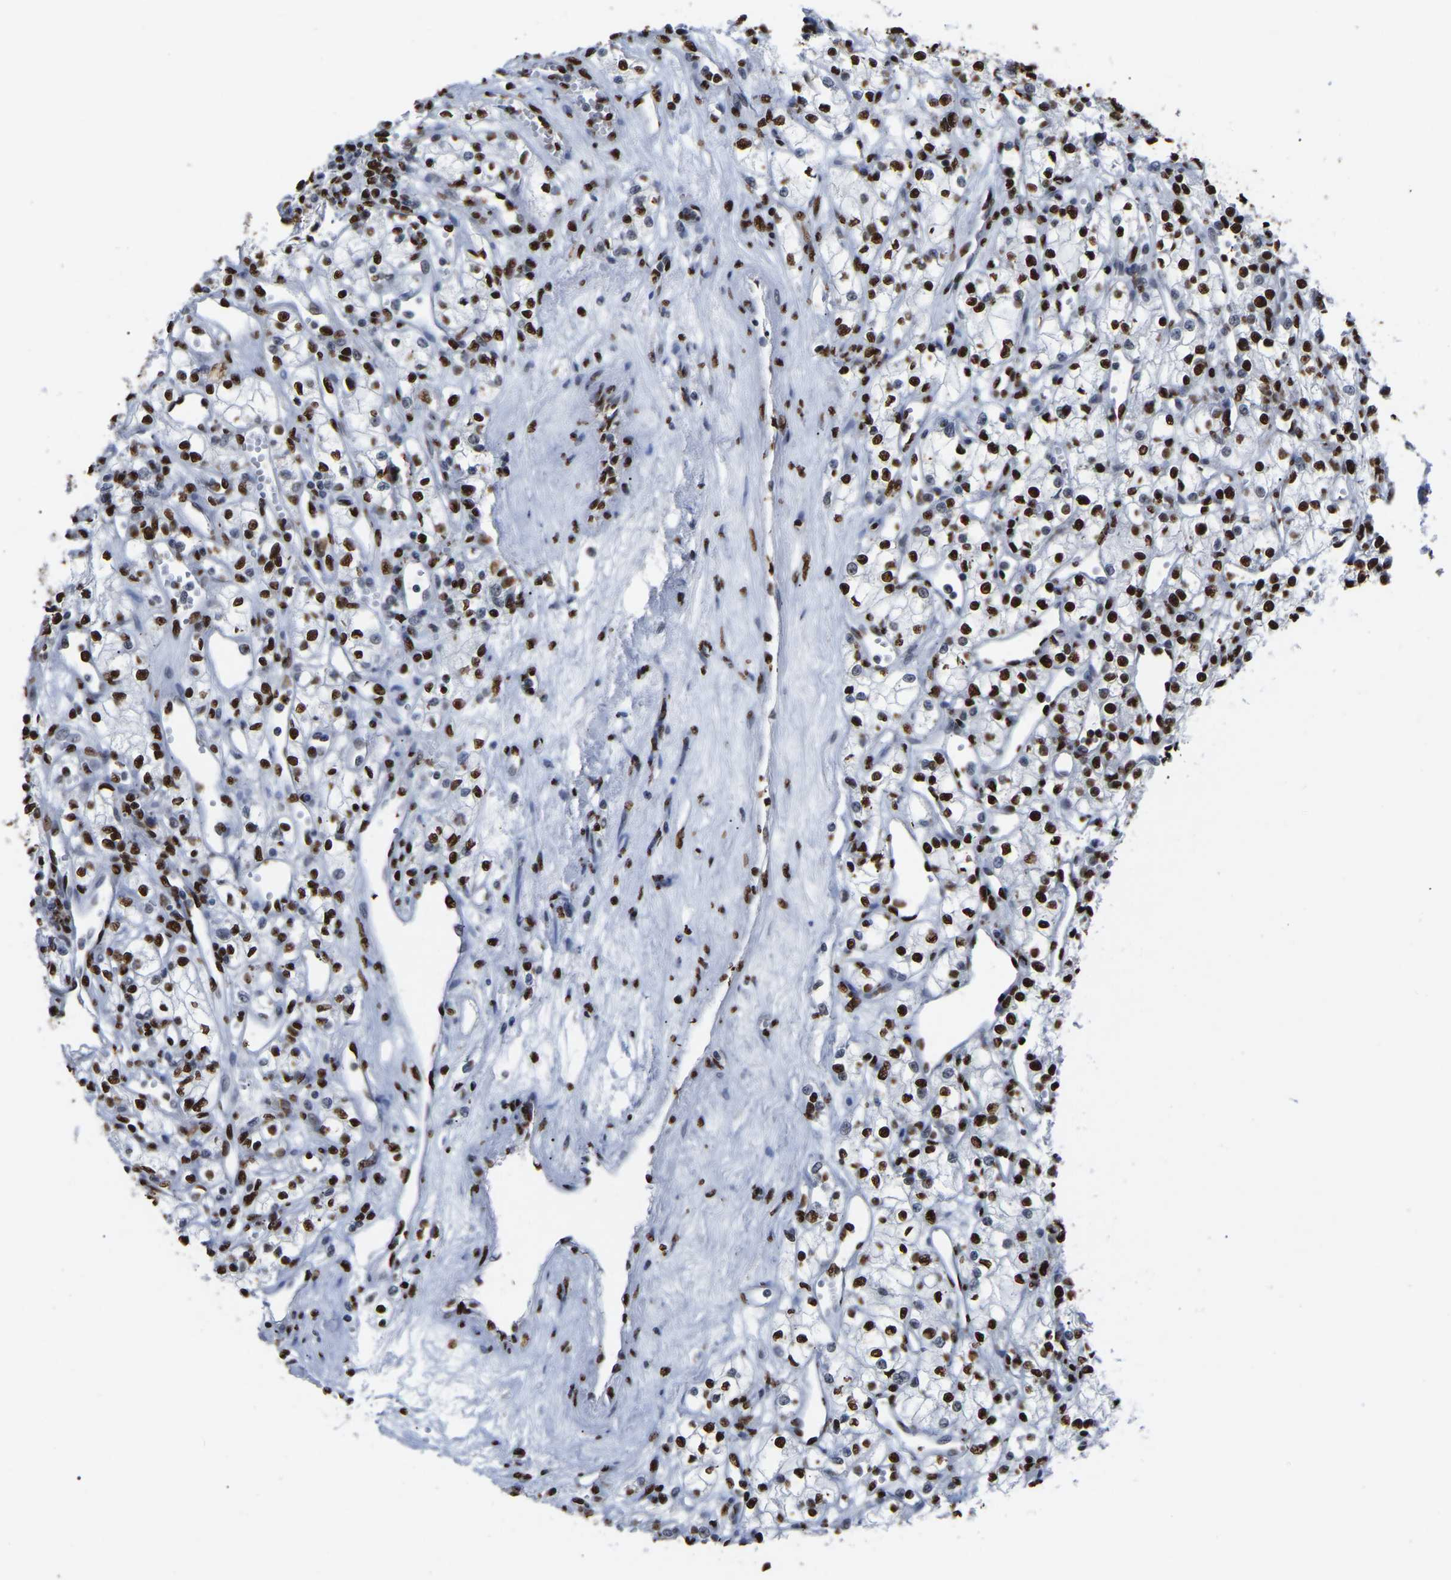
{"staining": {"intensity": "strong", "quantity": ">75%", "location": "nuclear"}, "tissue": "renal cancer", "cell_type": "Tumor cells", "image_type": "cancer", "snomed": [{"axis": "morphology", "description": "Adenocarcinoma, NOS"}, {"axis": "topography", "description": "Kidney"}], "caption": "DAB (3,3'-diaminobenzidine) immunohistochemical staining of renal cancer (adenocarcinoma) reveals strong nuclear protein positivity in about >75% of tumor cells.", "gene": "RBL2", "patient": {"sex": "male", "age": 59}}